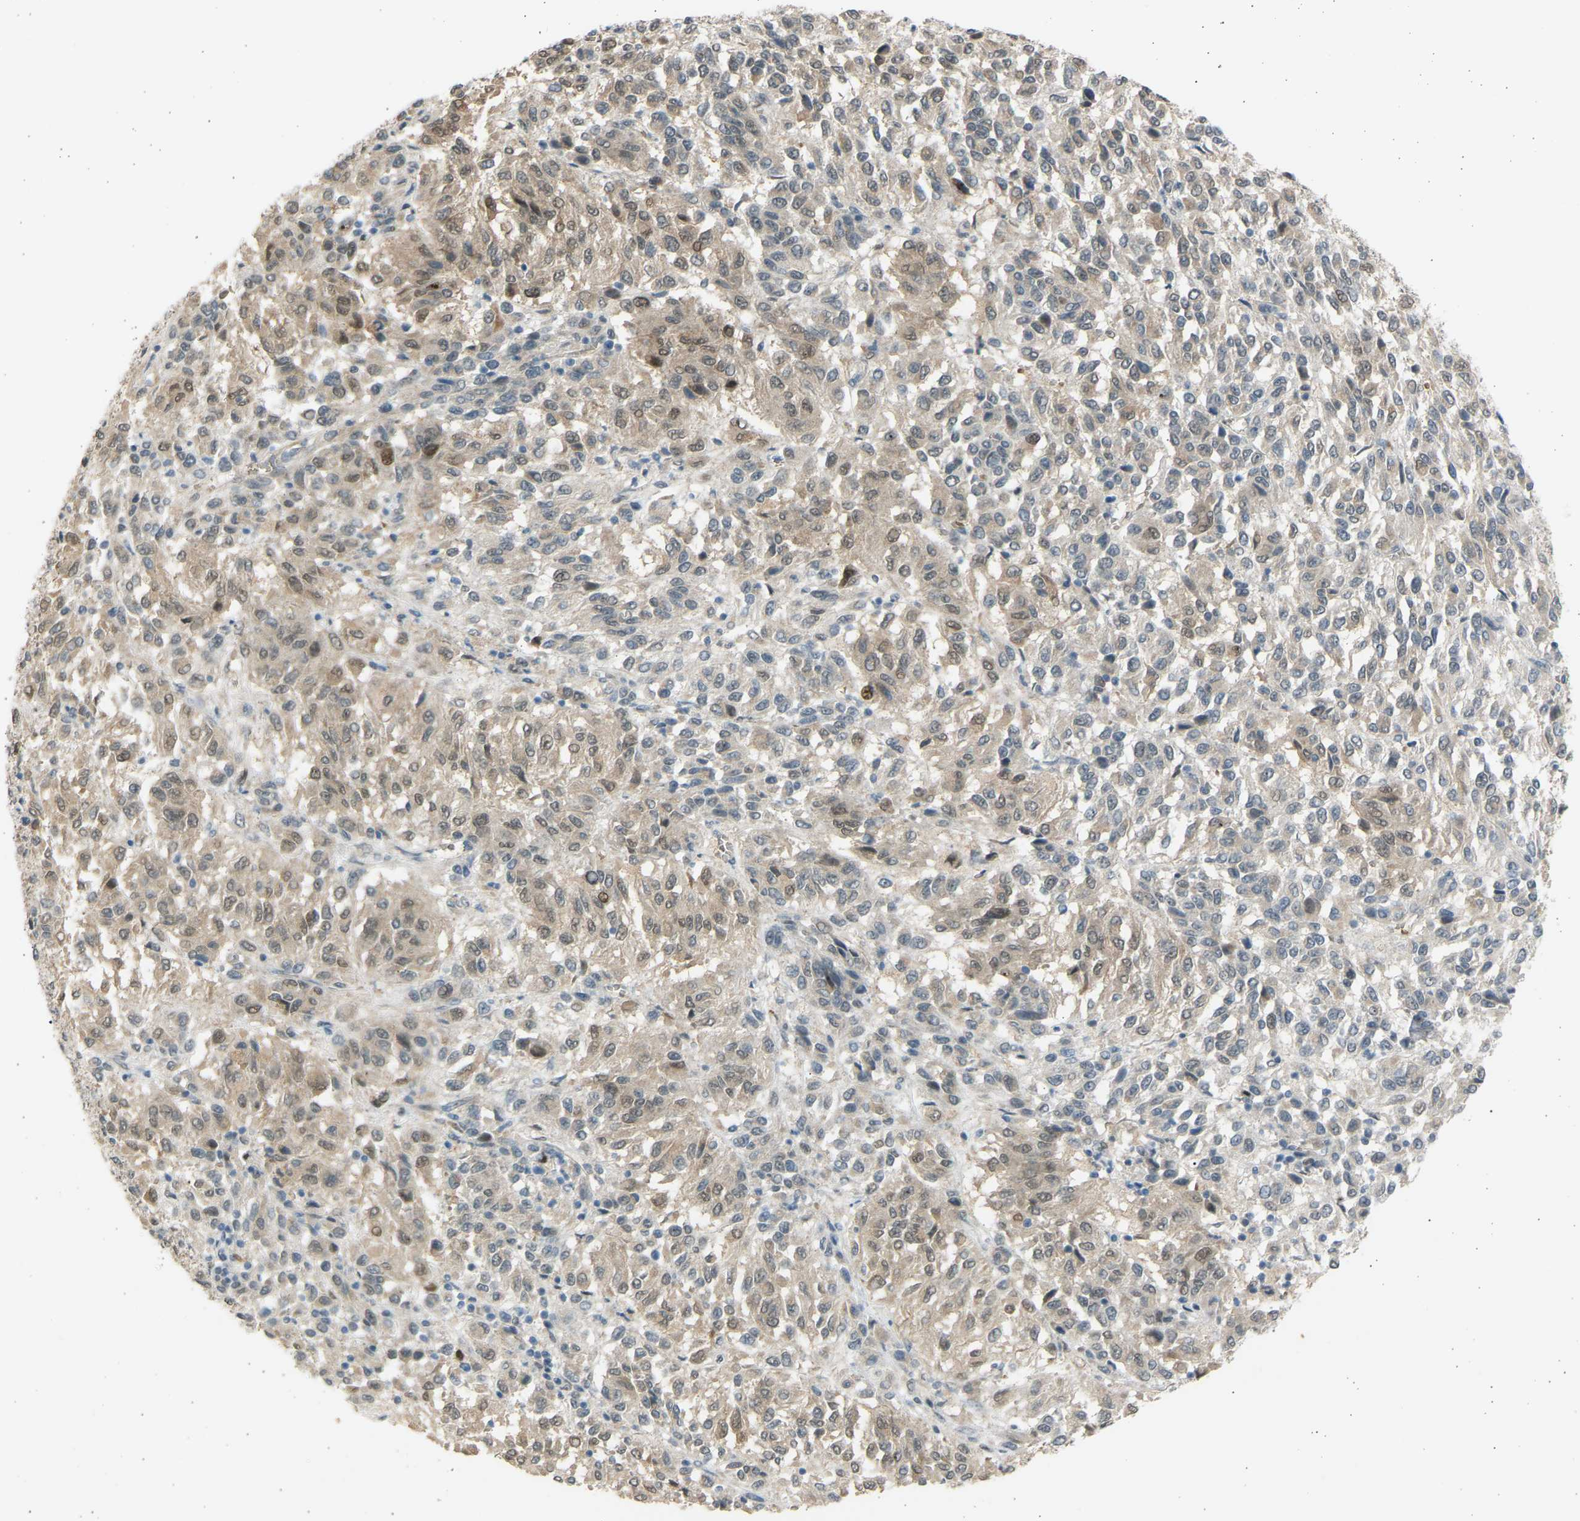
{"staining": {"intensity": "weak", "quantity": "25%-75%", "location": "nuclear"}, "tissue": "melanoma", "cell_type": "Tumor cells", "image_type": "cancer", "snomed": [{"axis": "morphology", "description": "Malignant melanoma, Metastatic site"}, {"axis": "topography", "description": "Lung"}], "caption": "The photomicrograph displays a brown stain indicating the presence of a protein in the nuclear of tumor cells in malignant melanoma (metastatic site). Ihc stains the protein in brown and the nuclei are stained blue.", "gene": "BIRC2", "patient": {"sex": "male", "age": 64}}